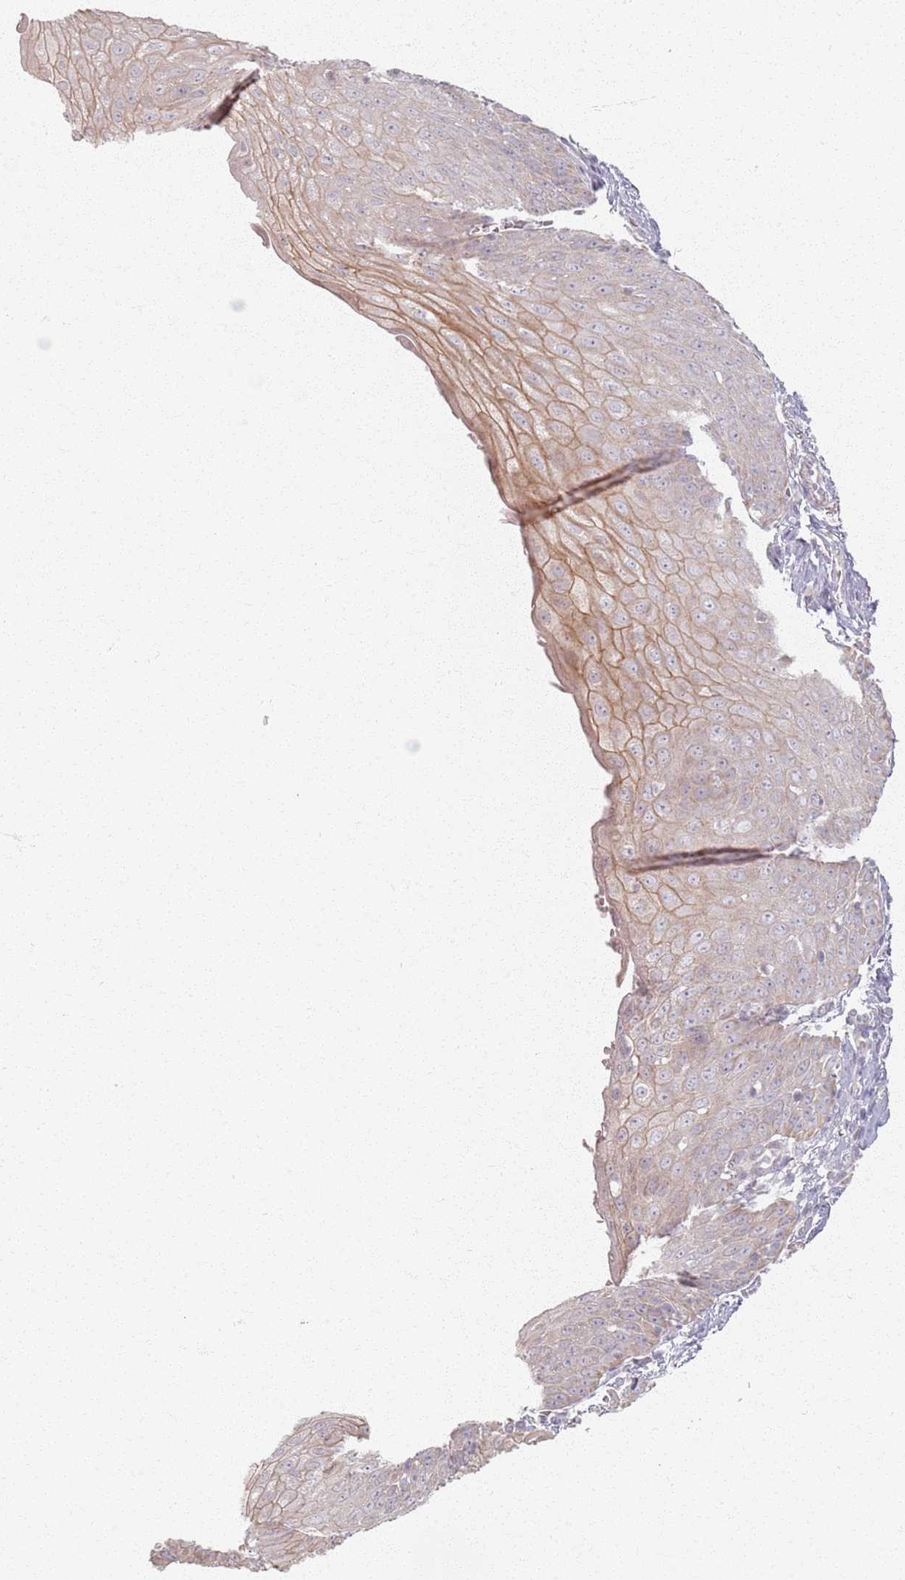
{"staining": {"intensity": "moderate", "quantity": "25%-75%", "location": "cytoplasmic/membranous"}, "tissue": "esophagus", "cell_type": "Squamous epithelial cells", "image_type": "normal", "snomed": [{"axis": "morphology", "description": "Normal tissue, NOS"}, {"axis": "topography", "description": "Esophagus"}], "caption": "Immunohistochemical staining of benign human esophagus exhibits moderate cytoplasmic/membranous protein expression in about 25%-75% of squamous epithelial cells.", "gene": "PKD2L2", "patient": {"sex": "male", "age": 71}}